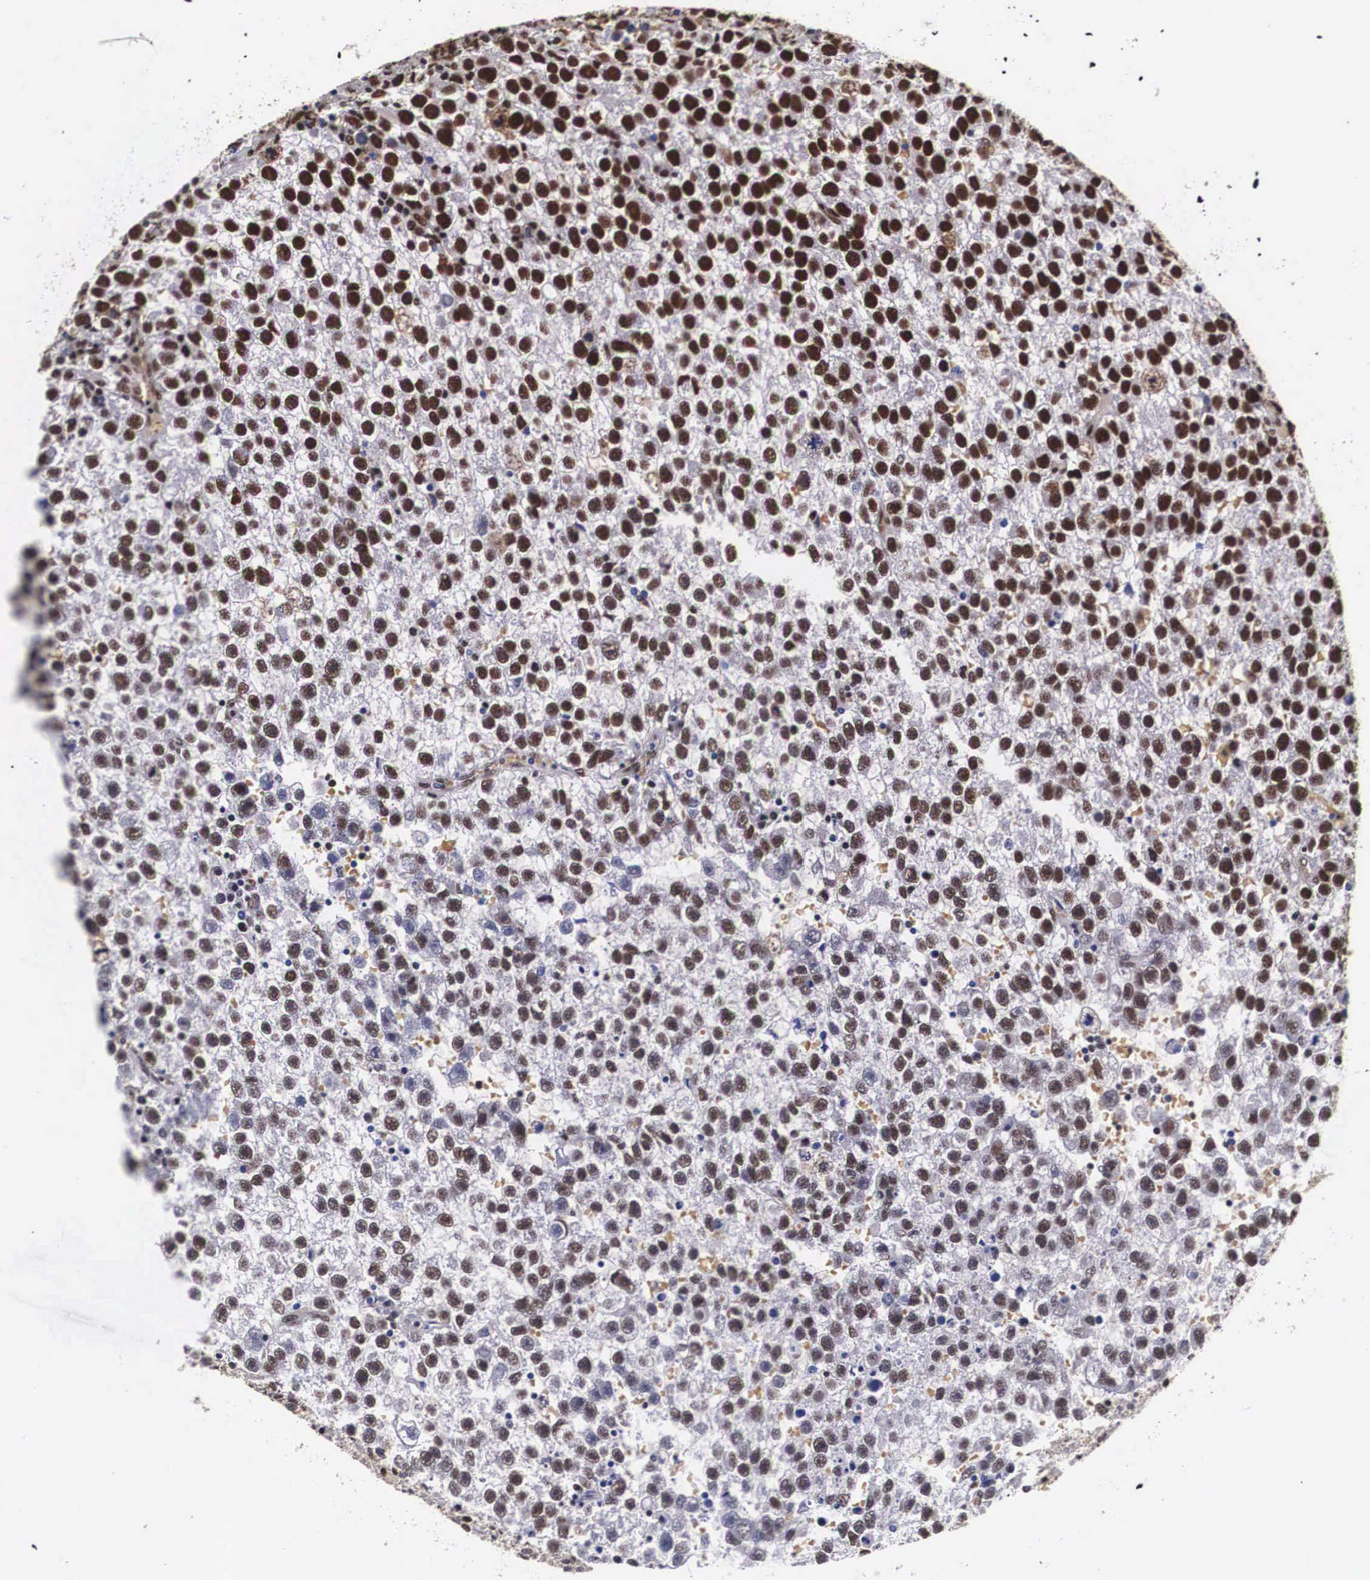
{"staining": {"intensity": "moderate", "quantity": "25%-75%", "location": "nuclear"}, "tissue": "testis cancer", "cell_type": "Tumor cells", "image_type": "cancer", "snomed": [{"axis": "morphology", "description": "Seminoma, NOS"}, {"axis": "topography", "description": "Testis"}], "caption": "IHC micrograph of testis seminoma stained for a protein (brown), which displays medium levels of moderate nuclear expression in about 25%-75% of tumor cells.", "gene": "PABPN1", "patient": {"sex": "male", "age": 33}}